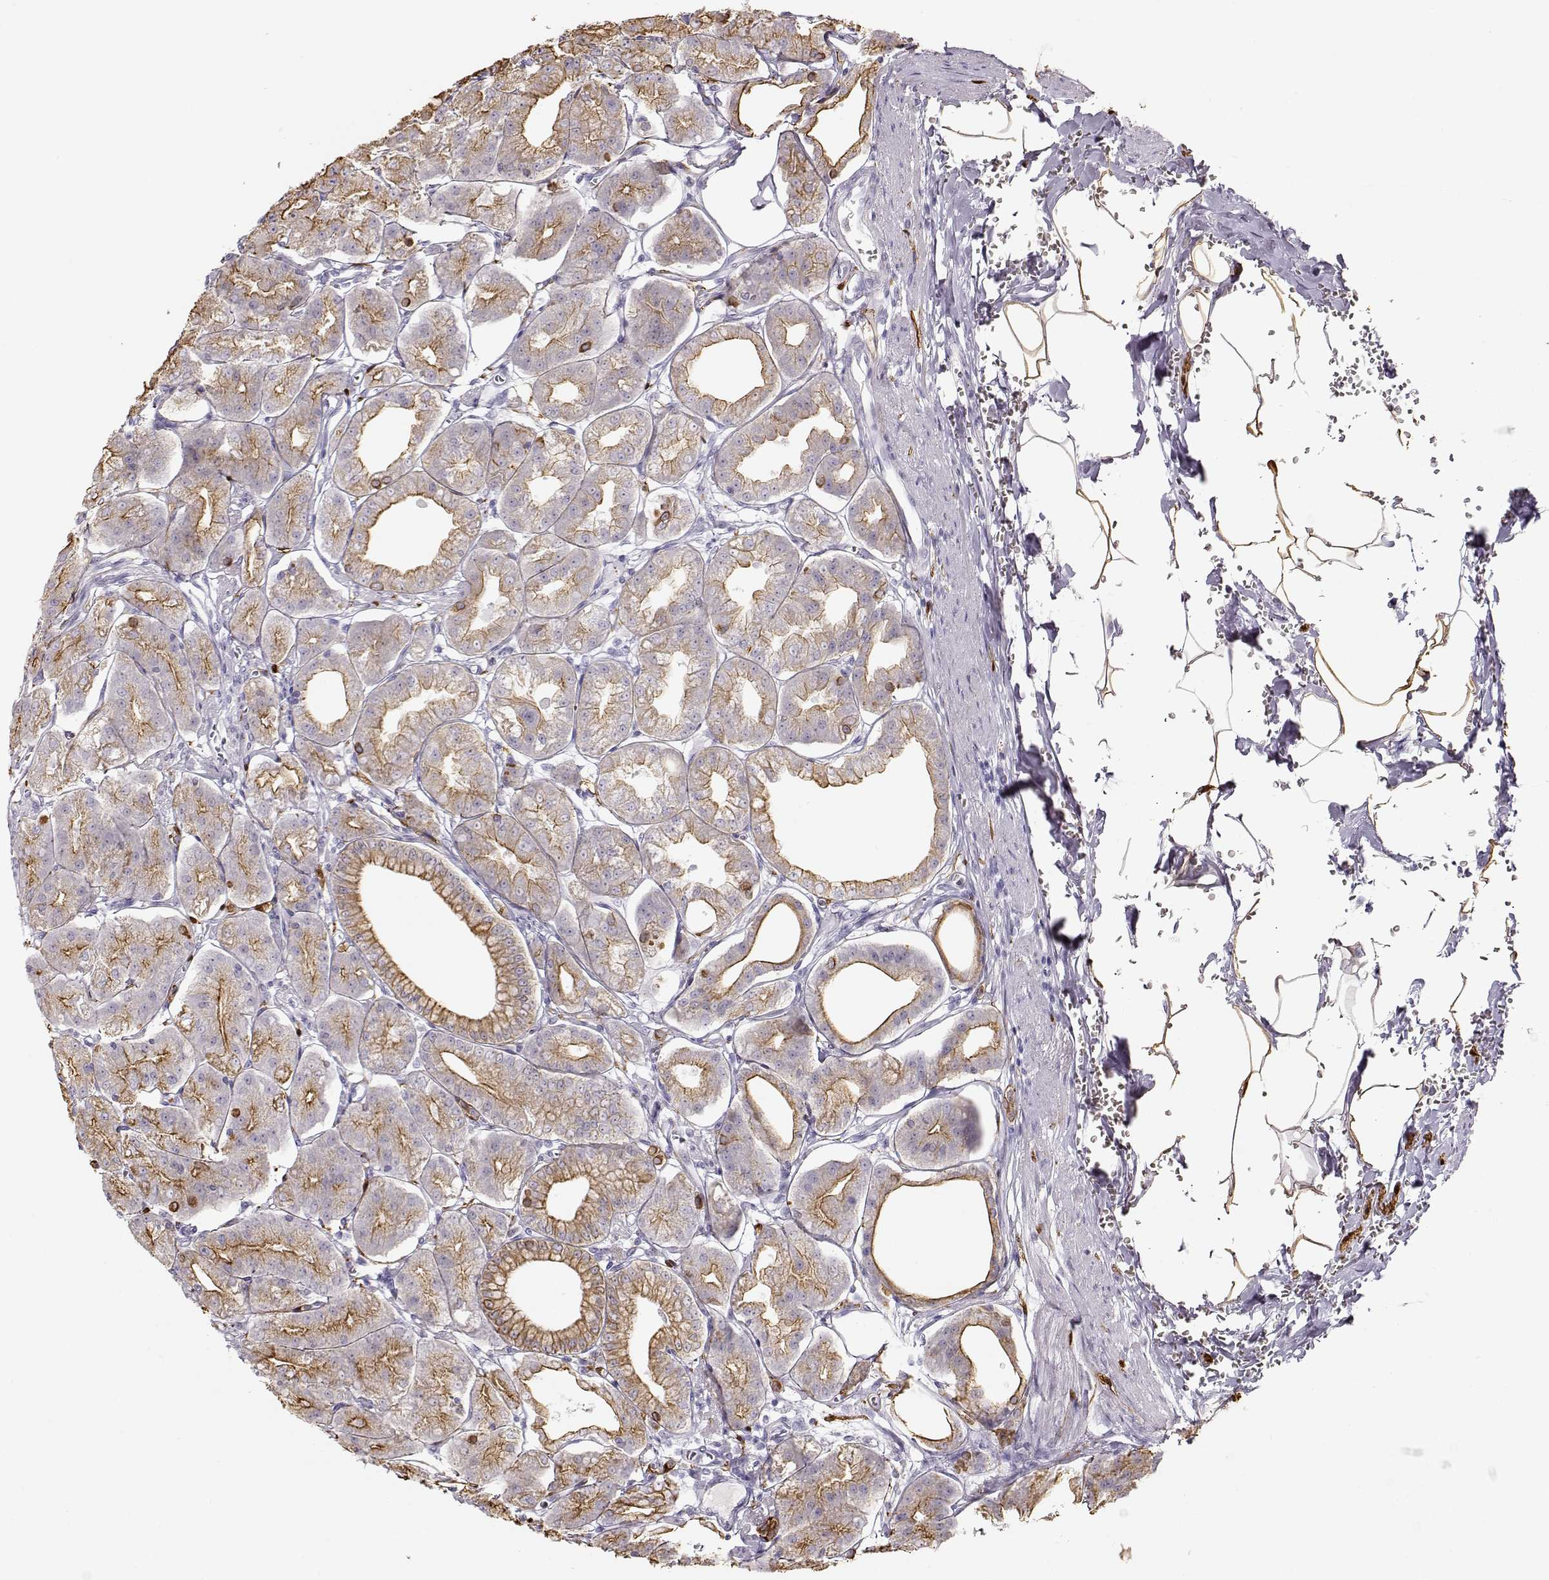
{"staining": {"intensity": "moderate", "quantity": ">75%", "location": "cytoplasmic/membranous"}, "tissue": "stomach", "cell_type": "Glandular cells", "image_type": "normal", "snomed": [{"axis": "morphology", "description": "Normal tissue, NOS"}, {"axis": "topography", "description": "Stomach, lower"}], "caption": "IHC of normal stomach shows medium levels of moderate cytoplasmic/membranous positivity in about >75% of glandular cells.", "gene": "S100B", "patient": {"sex": "male", "age": 71}}